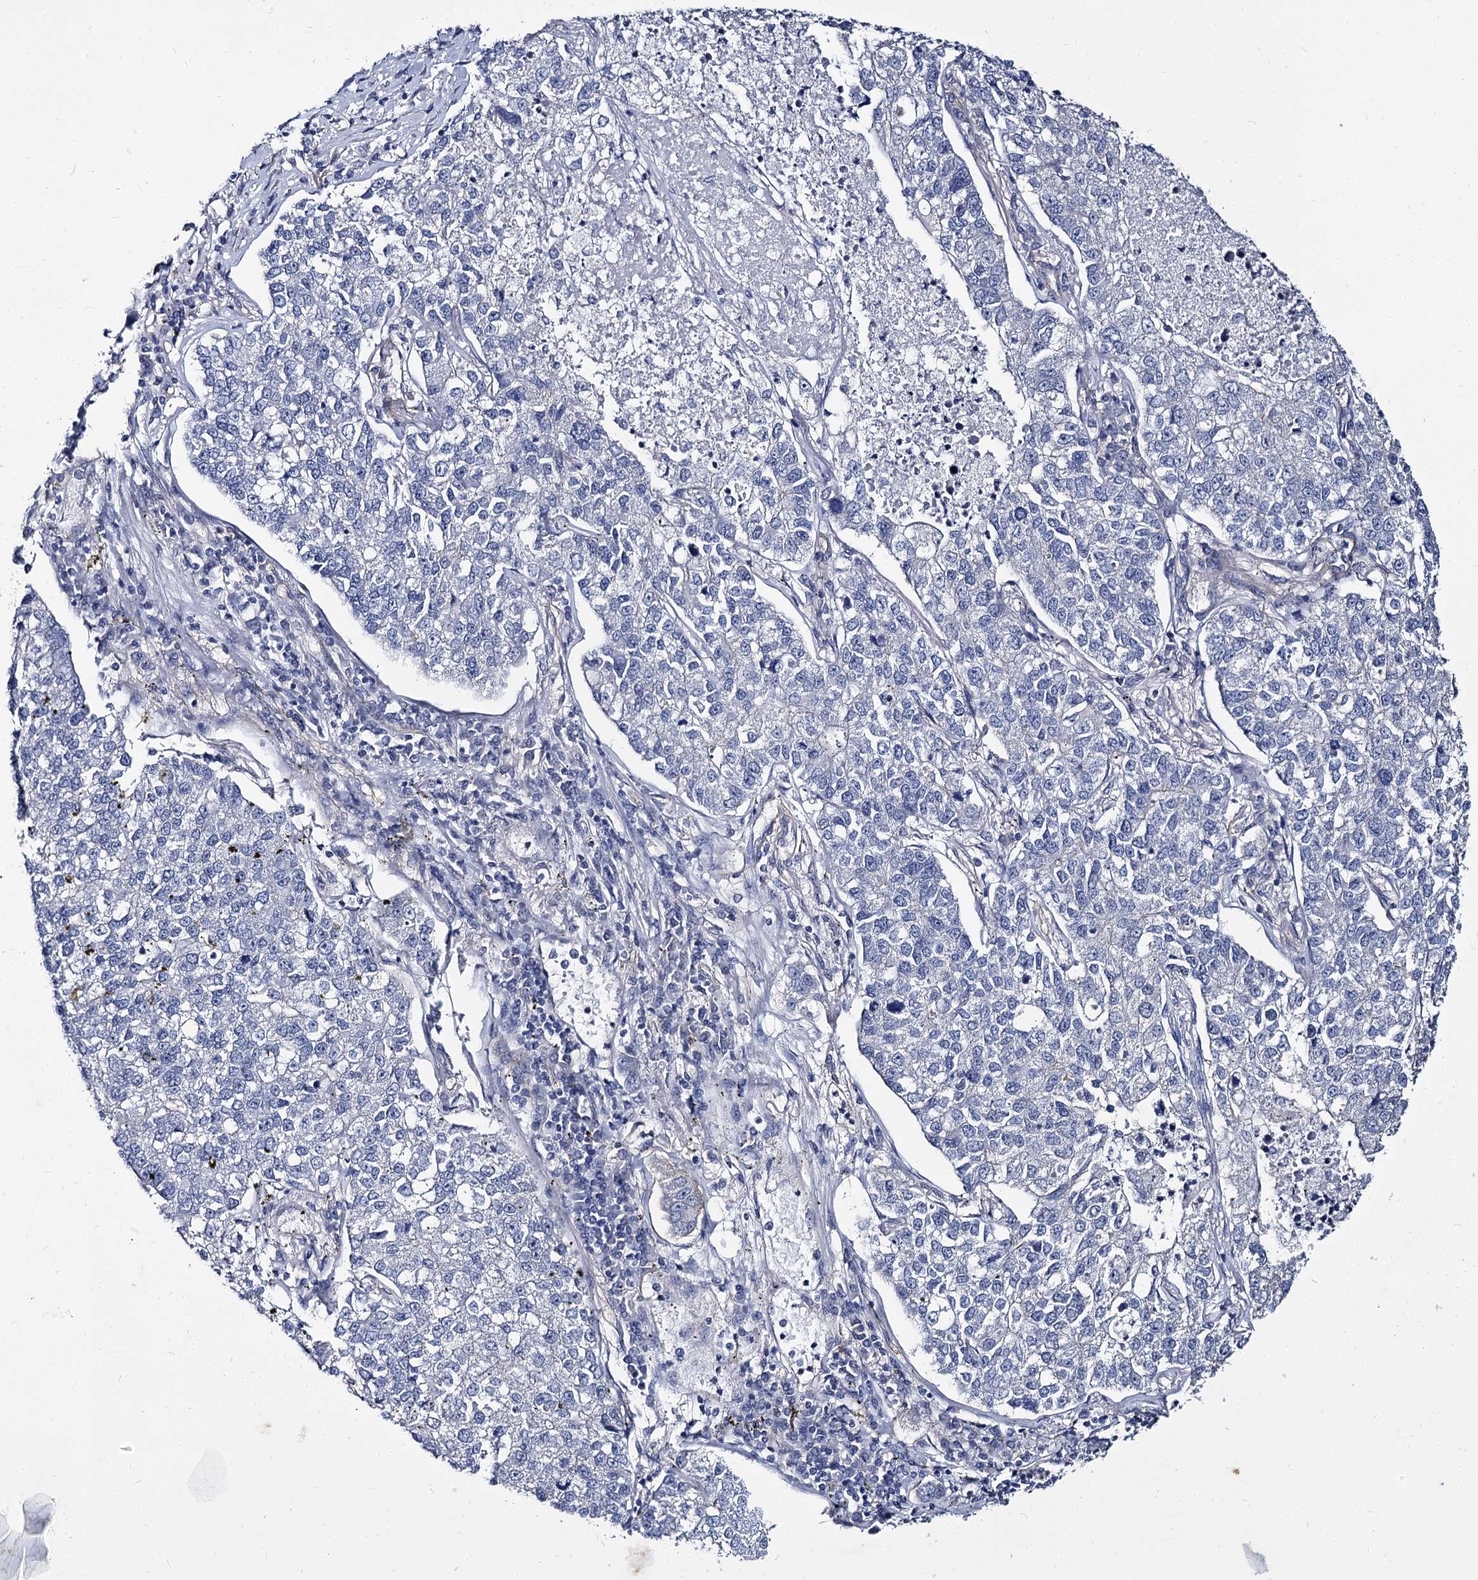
{"staining": {"intensity": "negative", "quantity": "none", "location": "none"}, "tissue": "lung cancer", "cell_type": "Tumor cells", "image_type": "cancer", "snomed": [{"axis": "morphology", "description": "Adenocarcinoma, NOS"}, {"axis": "topography", "description": "Lung"}], "caption": "Tumor cells are negative for brown protein staining in lung adenocarcinoma.", "gene": "CBFB", "patient": {"sex": "male", "age": 49}}